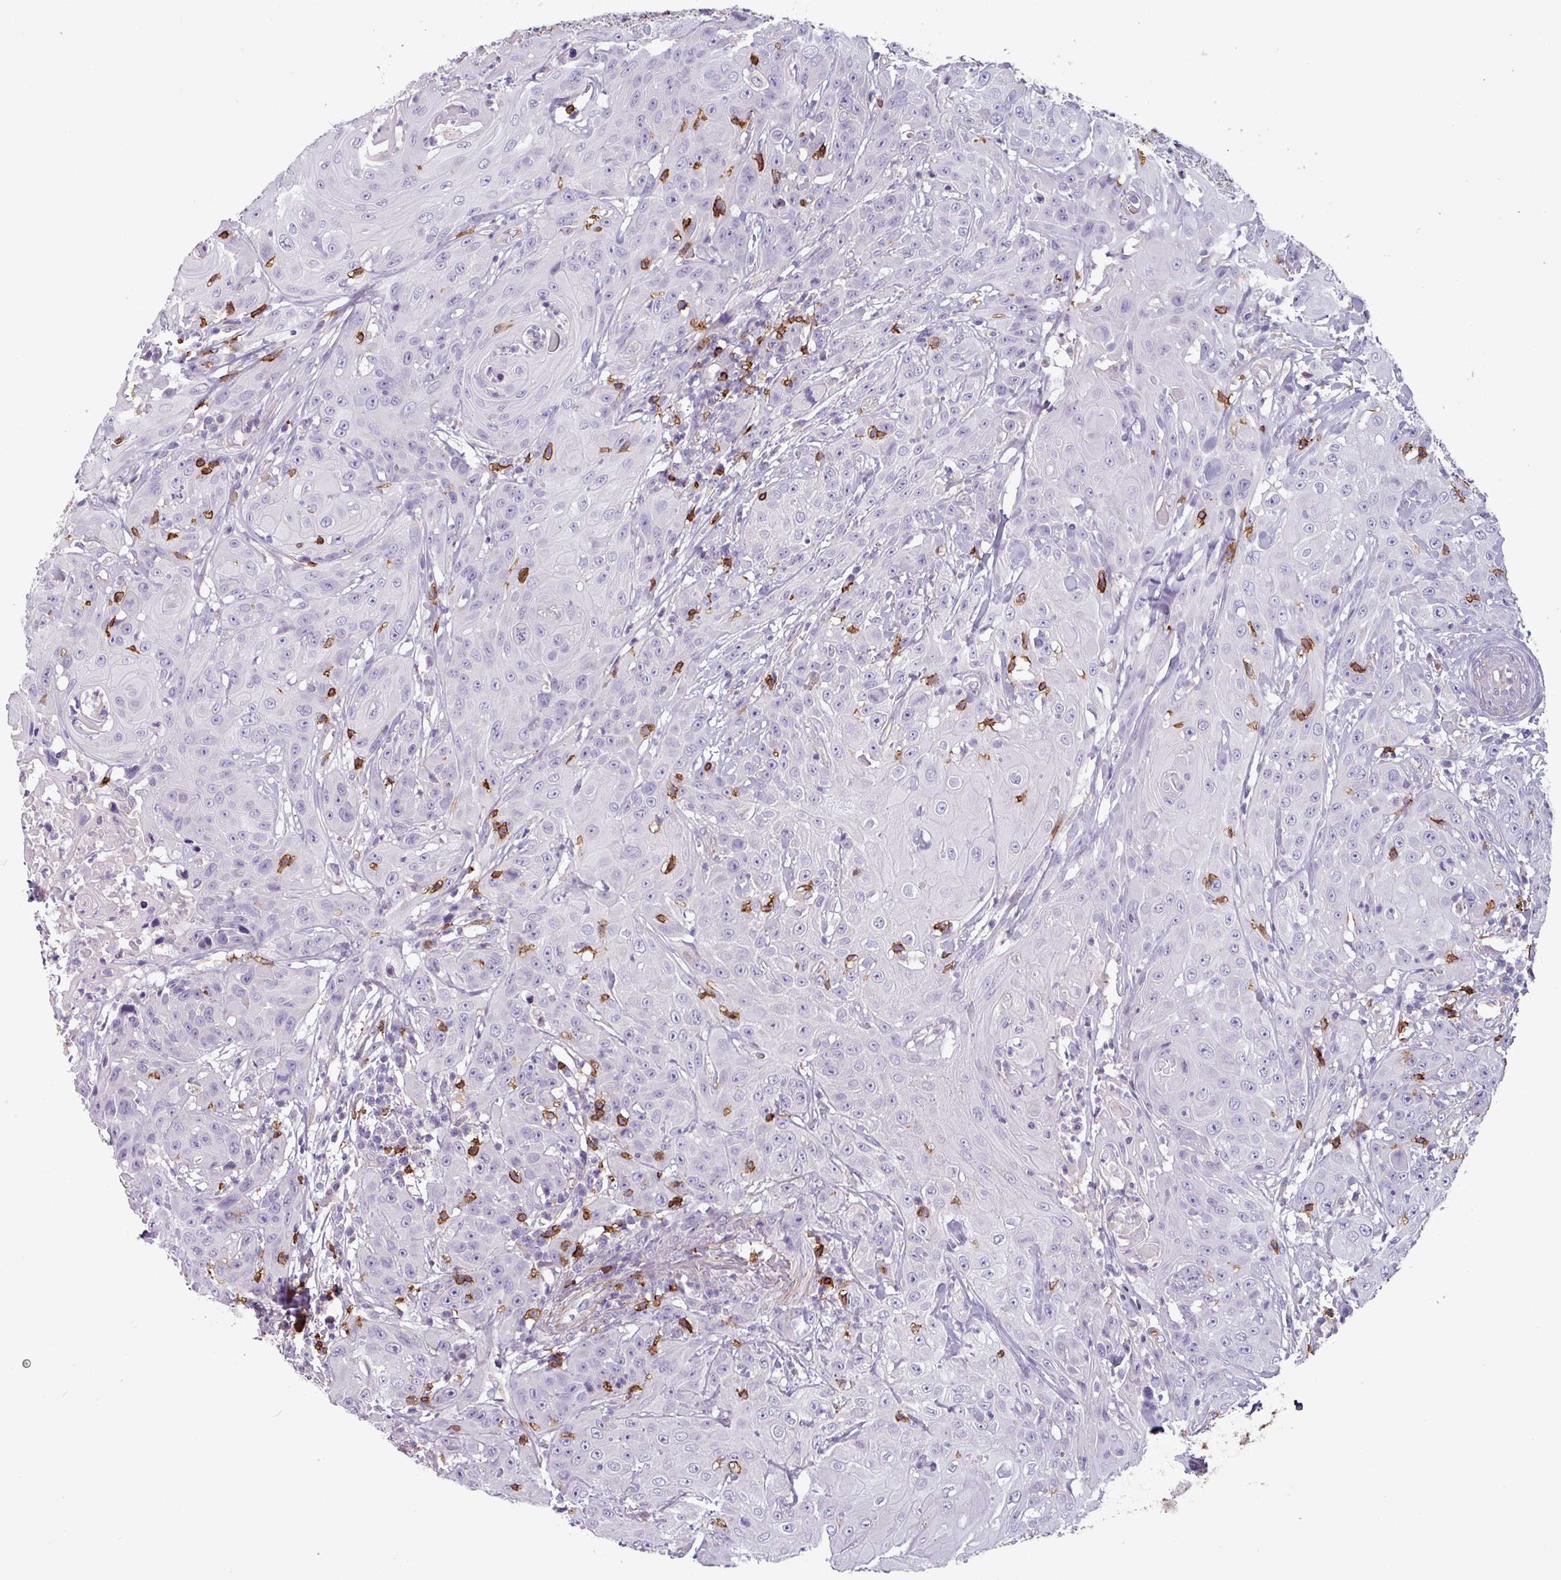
{"staining": {"intensity": "negative", "quantity": "none", "location": "none"}, "tissue": "head and neck cancer", "cell_type": "Tumor cells", "image_type": "cancer", "snomed": [{"axis": "morphology", "description": "Squamous cell carcinoma, NOS"}, {"axis": "topography", "description": "Skin"}, {"axis": "topography", "description": "Head-Neck"}], "caption": "This is a histopathology image of IHC staining of head and neck cancer (squamous cell carcinoma), which shows no positivity in tumor cells.", "gene": "CD8A", "patient": {"sex": "male", "age": 80}}